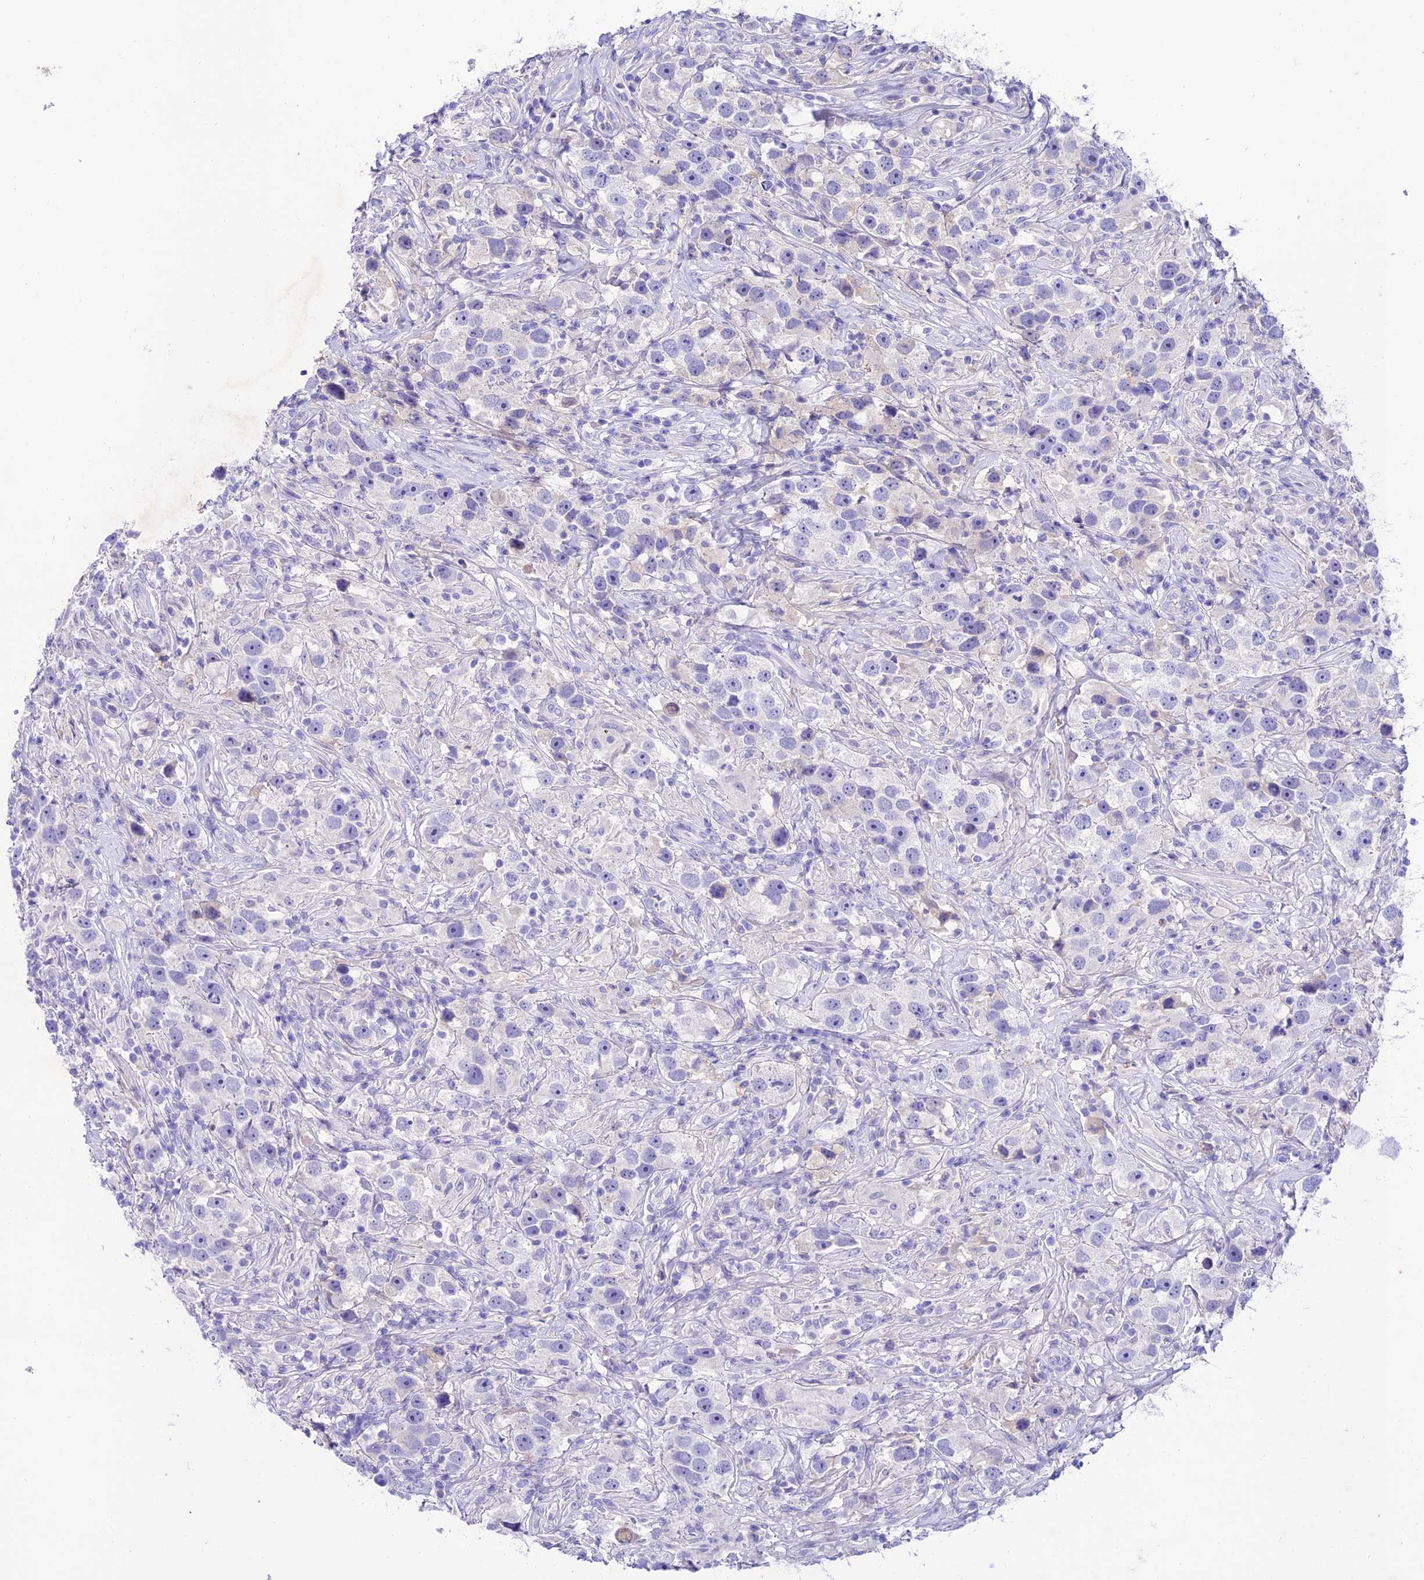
{"staining": {"intensity": "negative", "quantity": "none", "location": "none"}, "tissue": "testis cancer", "cell_type": "Tumor cells", "image_type": "cancer", "snomed": [{"axis": "morphology", "description": "Seminoma, NOS"}, {"axis": "topography", "description": "Testis"}], "caption": "Protein analysis of testis cancer reveals no significant positivity in tumor cells.", "gene": "NLRP6", "patient": {"sex": "male", "age": 49}}